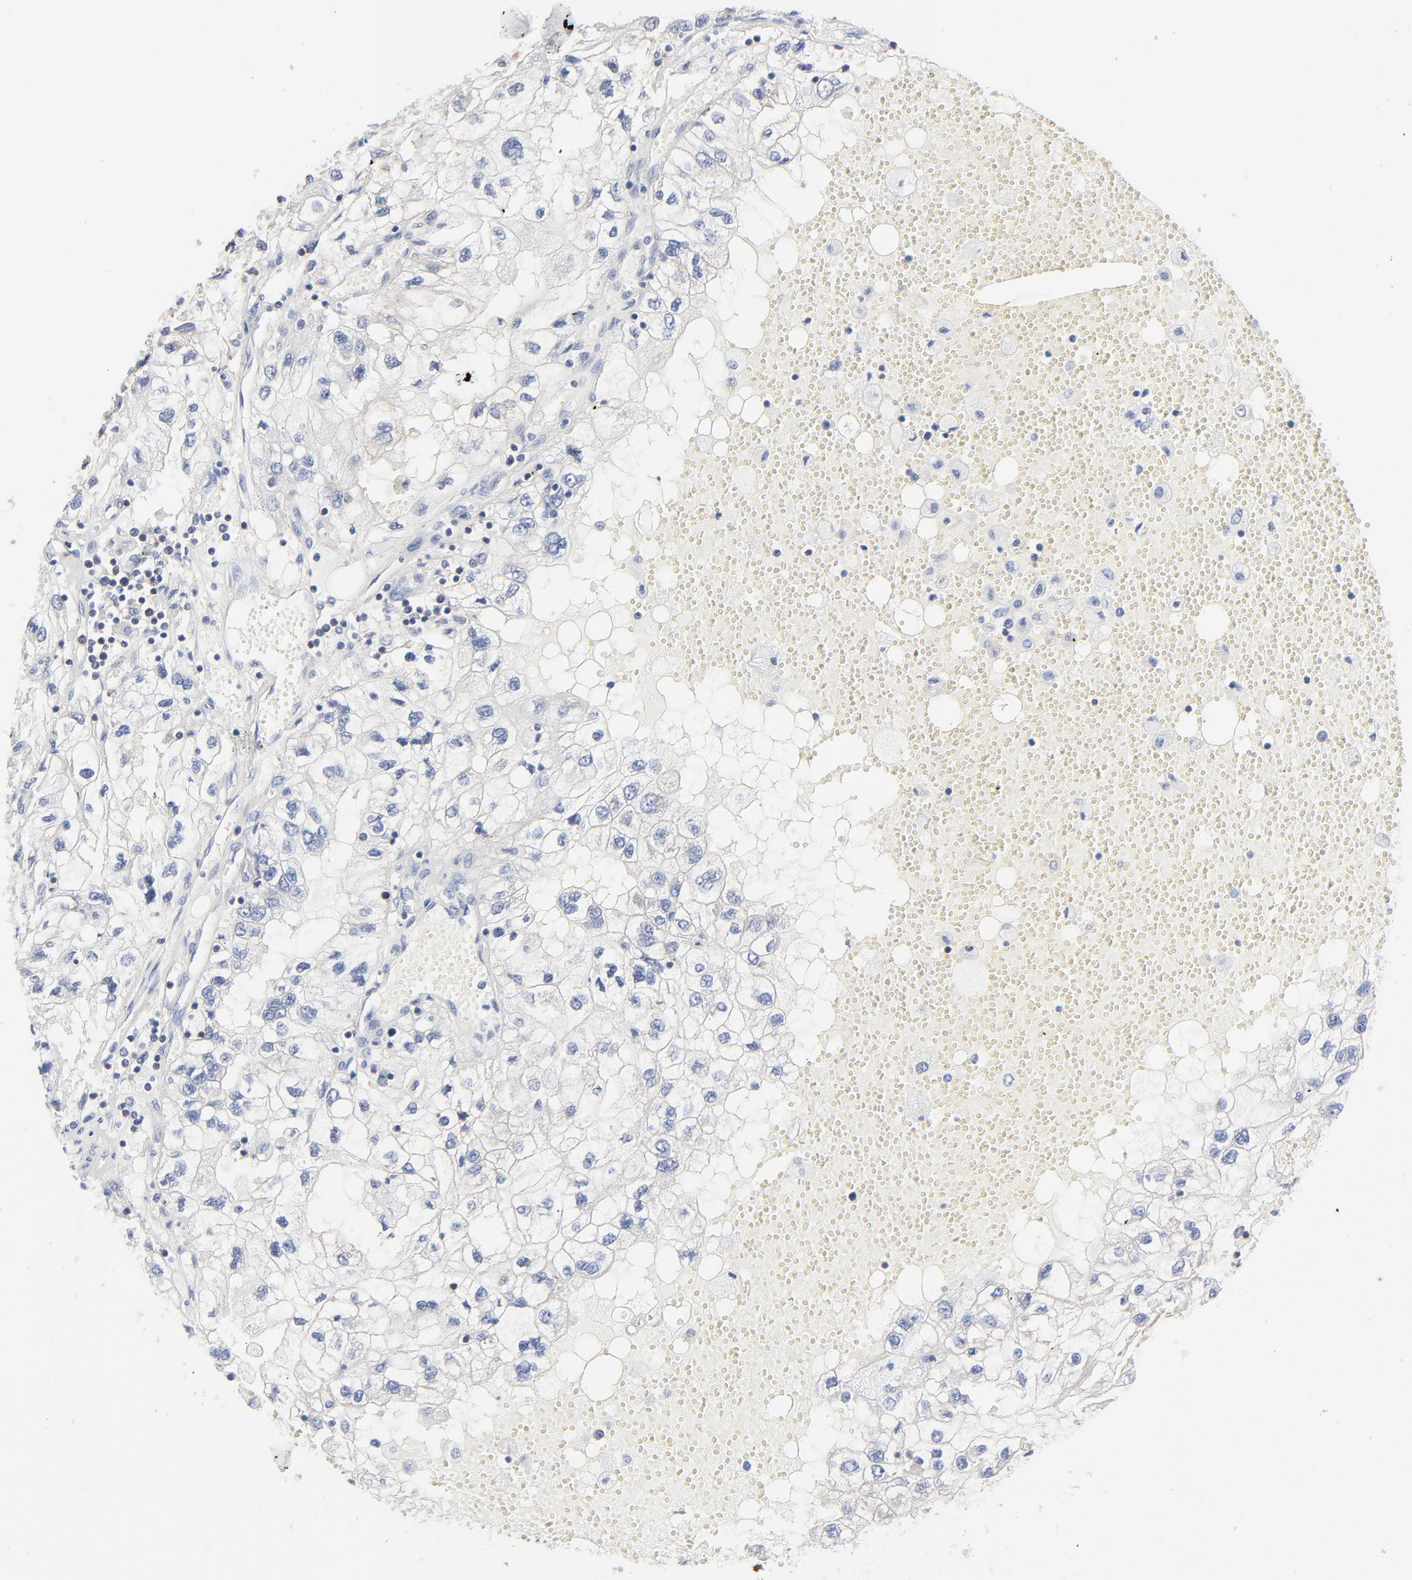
{"staining": {"intensity": "negative", "quantity": "none", "location": "none"}, "tissue": "renal cancer", "cell_type": "Tumor cells", "image_type": "cancer", "snomed": [{"axis": "morphology", "description": "Normal tissue, NOS"}, {"axis": "morphology", "description": "Adenocarcinoma, NOS"}, {"axis": "topography", "description": "Kidney"}], "caption": "There is no significant positivity in tumor cells of renal cancer.", "gene": "CD2AP", "patient": {"sex": "male", "age": 71}}